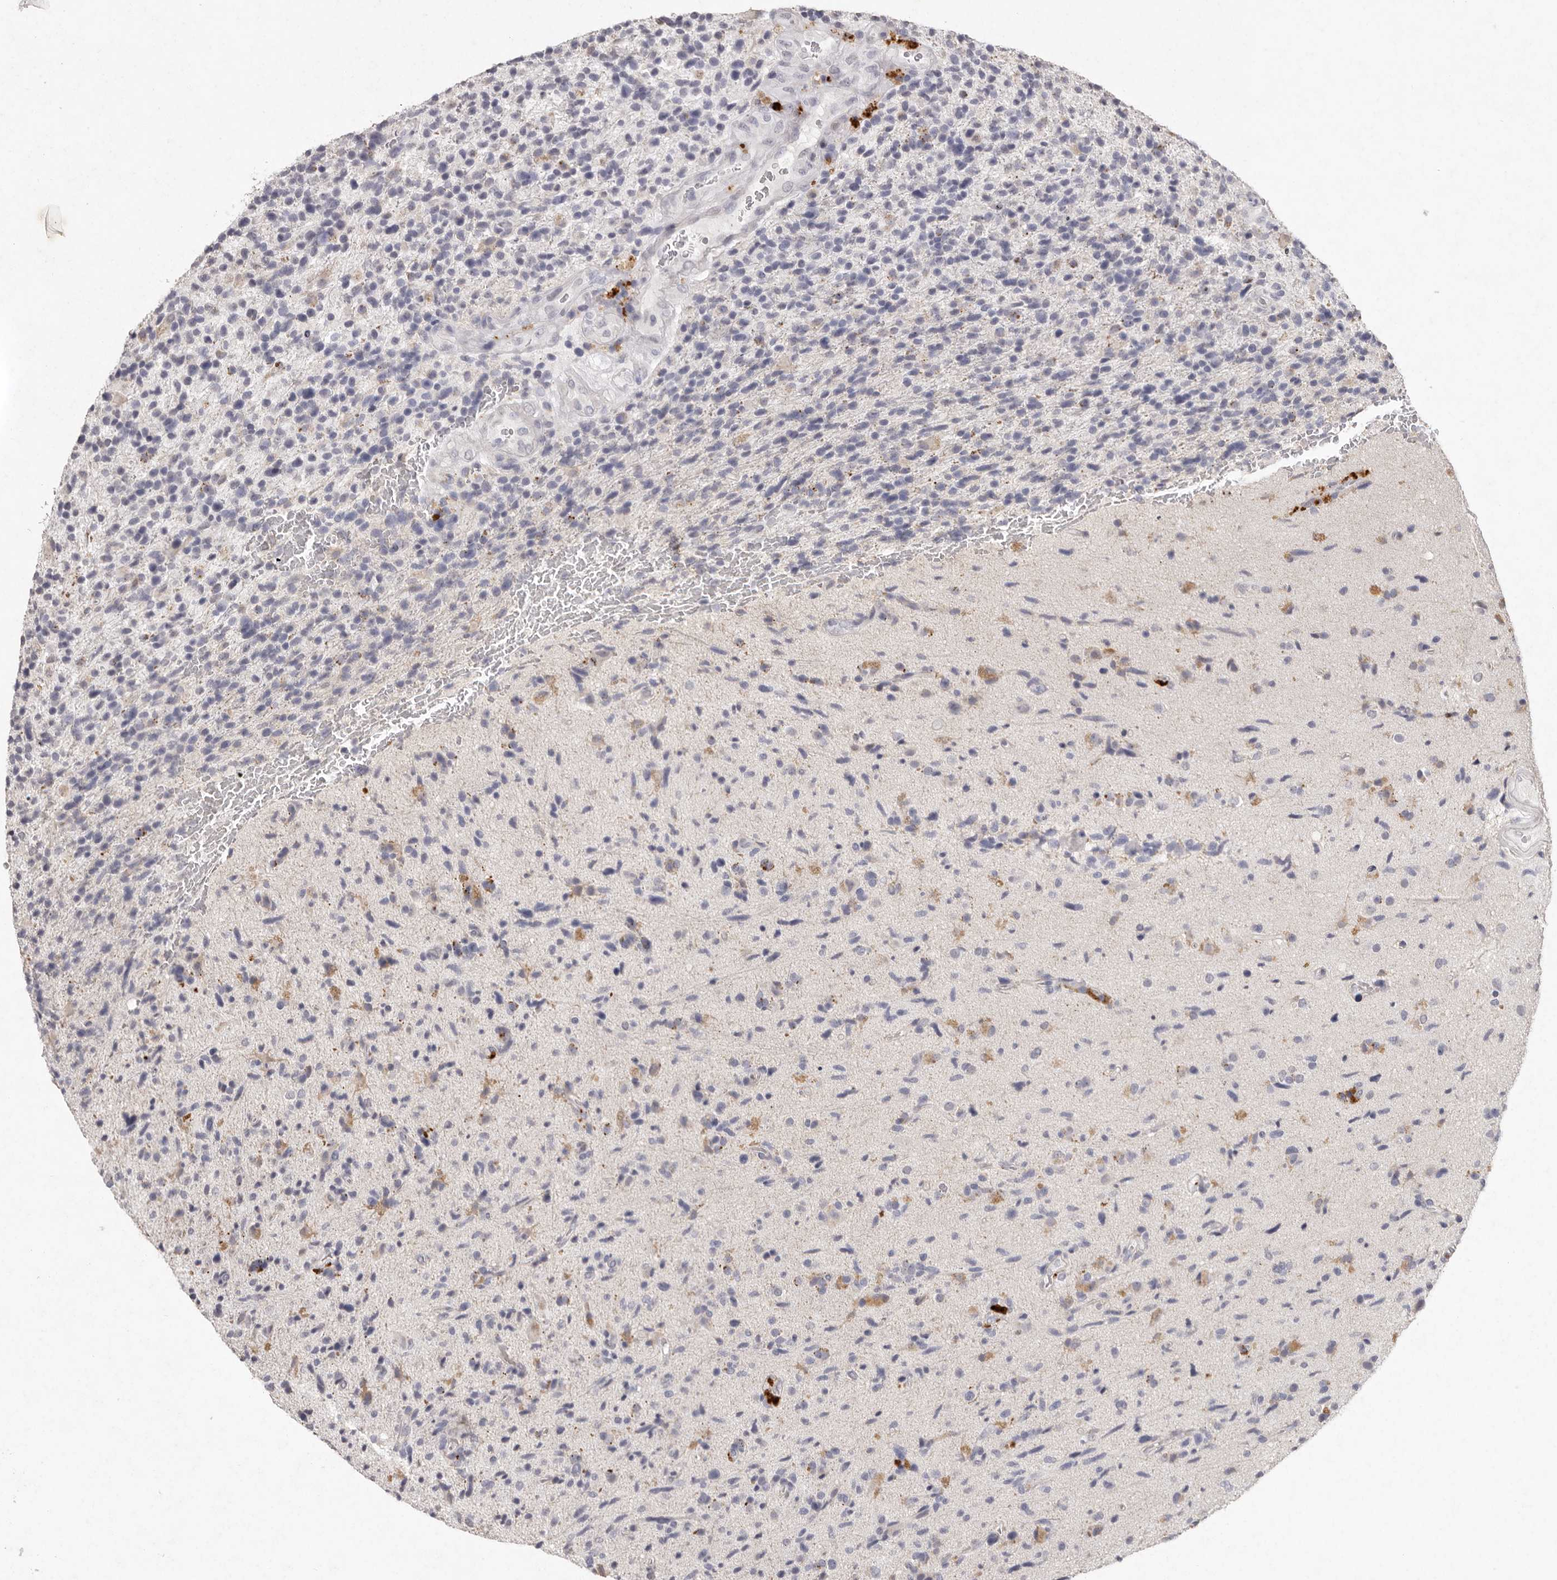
{"staining": {"intensity": "negative", "quantity": "none", "location": "none"}, "tissue": "glioma", "cell_type": "Tumor cells", "image_type": "cancer", "snomed": [{"axis": "morphology", "description": "Glioma, malignant, High grade"}, {"axis": "topography", "description": "Brain"}], "caption": "High power microscopy histopathology image of an immunohistochemistry (IHC) histopathology image of glioma, revealing no significant positivity in tumor cells.", "gene": "FAM185A", "patient": {"sex": "male", "age": 72}}